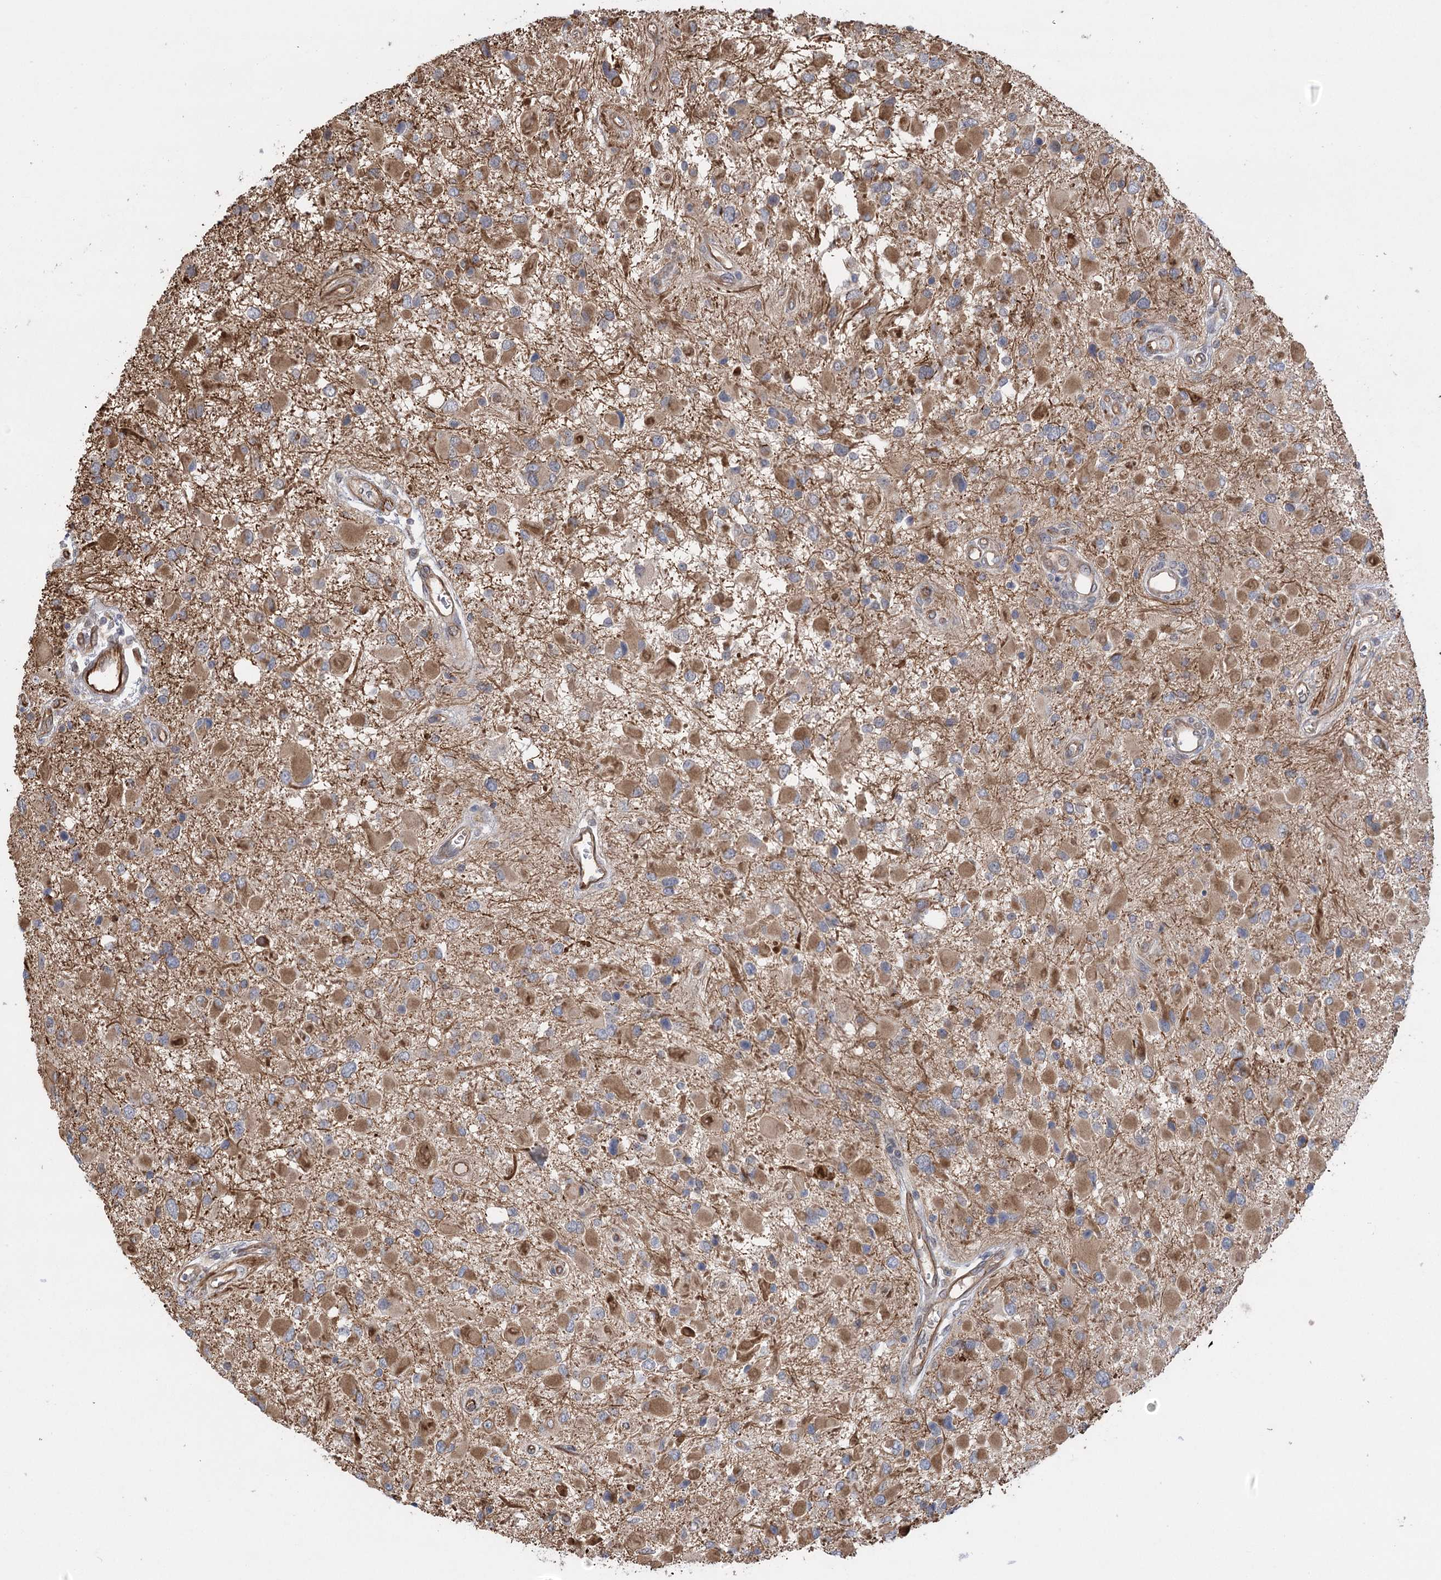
{"staining": {"intensity": "moderate", "quantity": "25%-75%", "location": "cytoplasmic/membranous"}, "tissue": "glioma", "cell_type": "Tumor cells", "image_type": "cancer", "snomed": [{"axis": "morphology", "description": "Glioma, malignant, High grade"}, {"axis": "topography", "description": "Brain"}], "caption": "Immunohistochemical staining of human glioma displays medium levels of moderate cytoplasmic/membranous positivity in approximately 25%-75% of tumor cells.", "gene": "RWDD4", "patient": {"sex": "male", "age": 53}}